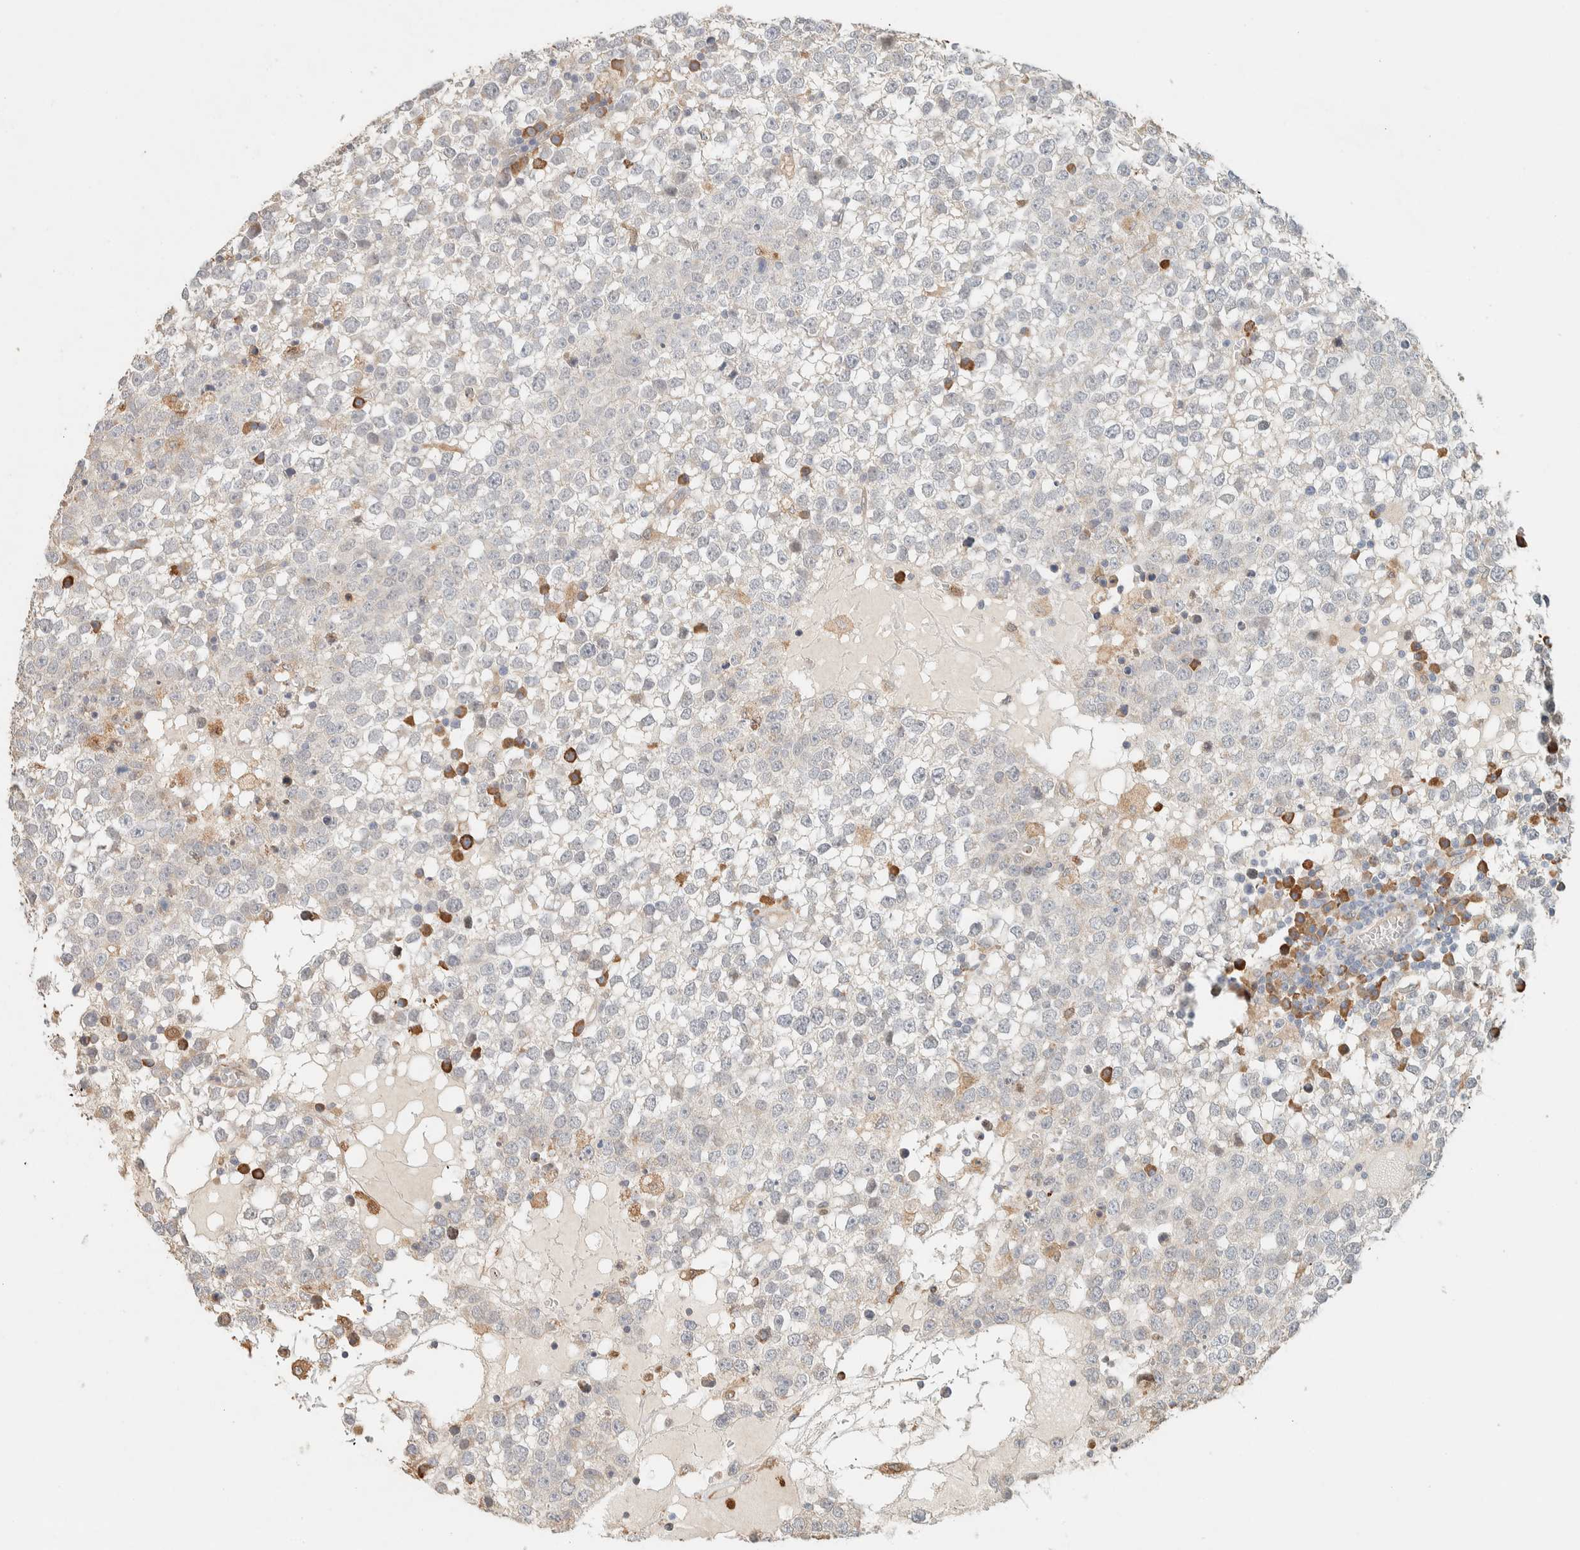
{"staining": {"intensity": "negative", "quantity": "none", "location": "none"}, "tissue": "testis cancer", "cell_type": "Tumor cells", "image_type": "cancer", "snomed": [{"axis": "morphology", "description": "Seminoma, NOS"}, {"axis": "topography", "description": "Testis"}], "caption": "Immunohistochemistry (IHC) histopathology image of human seminoma (testis) stained for a protein (brown), which displays no positivity in tumor cells. Nuclei are stained in blue.", "gene": "TTC3", "patient": {"sex": "male", "age": 65}}